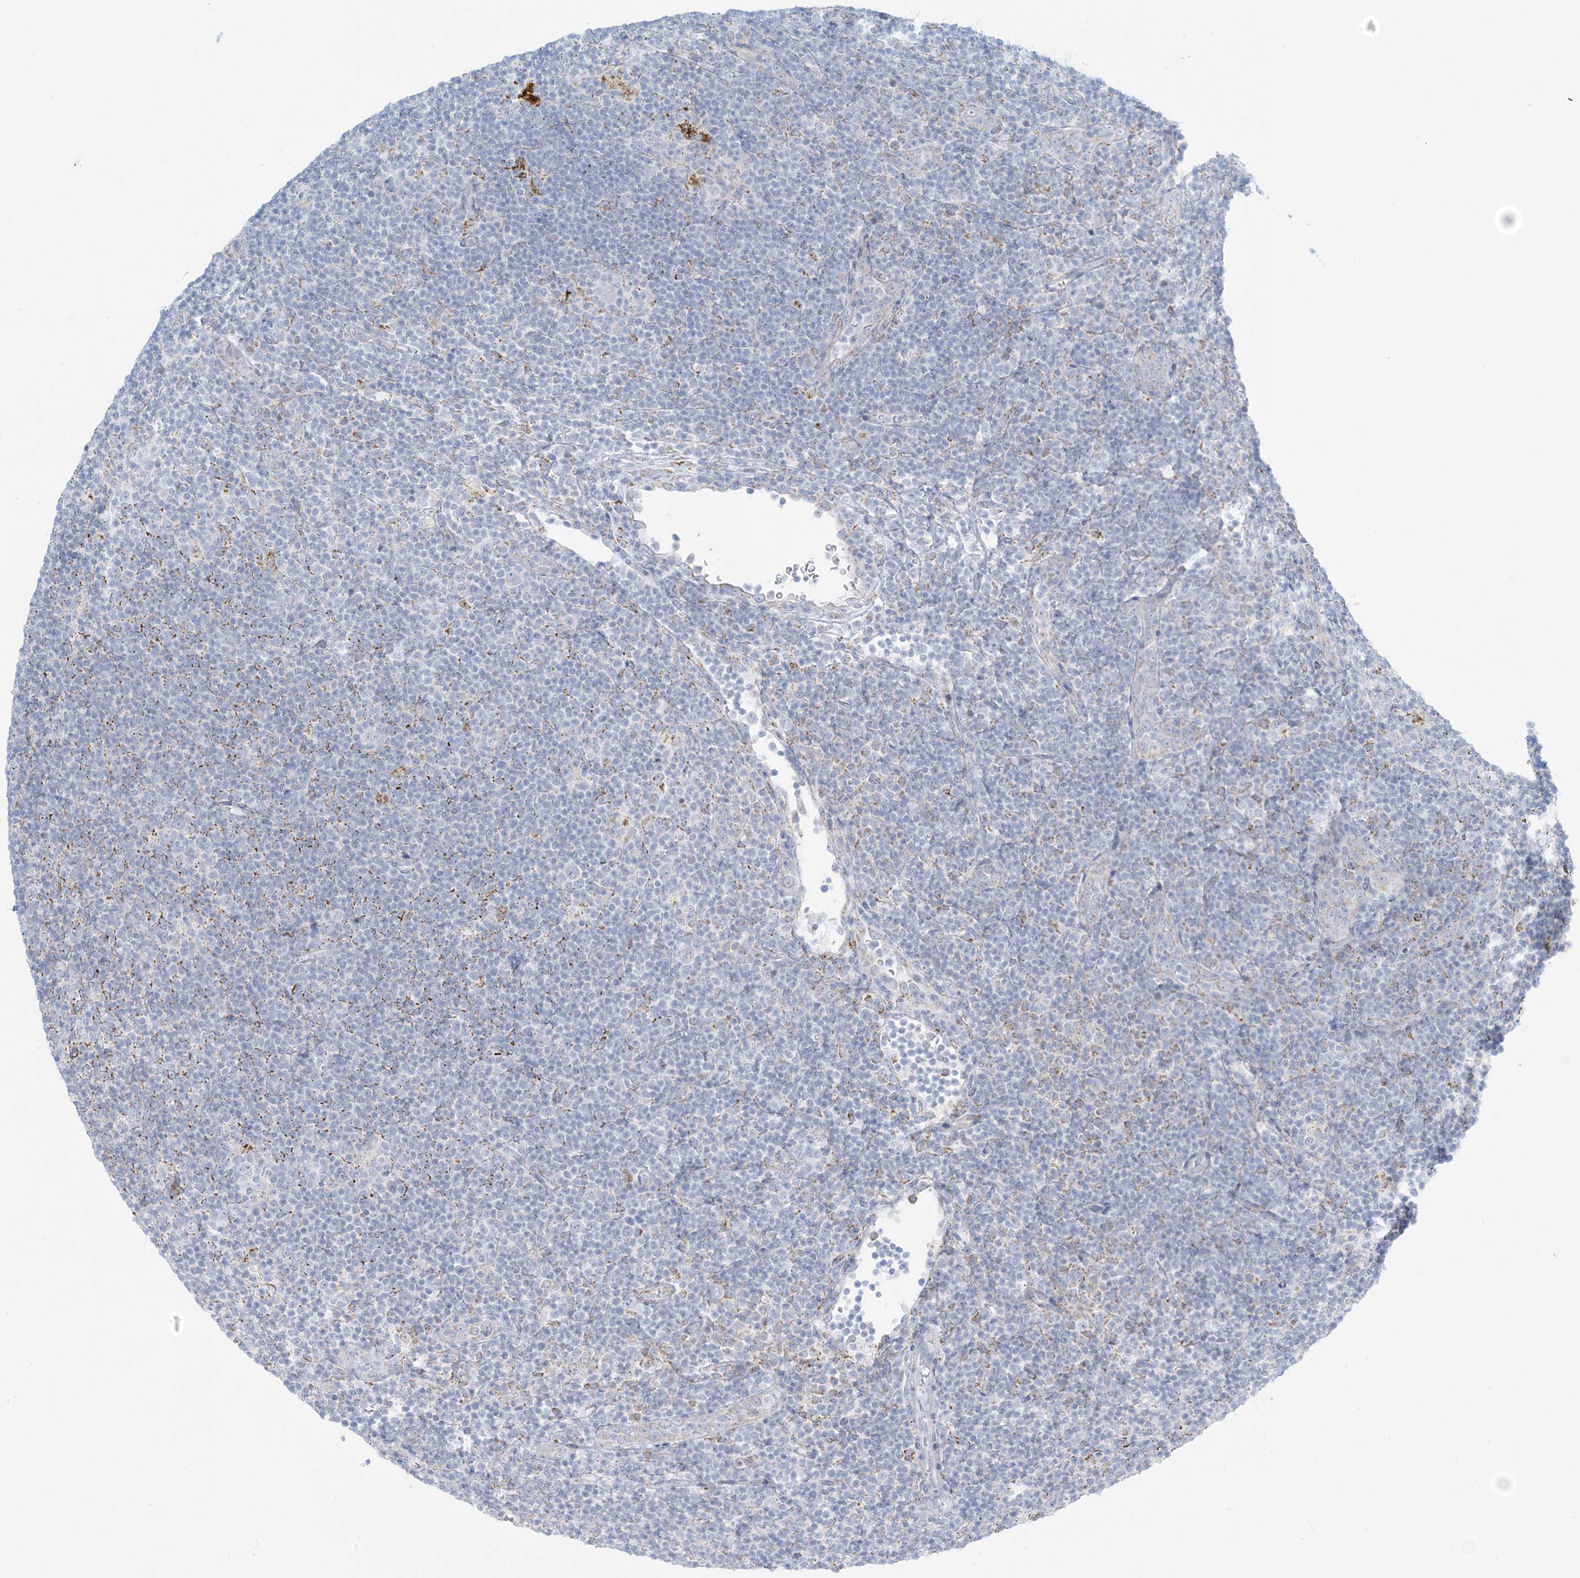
{"staining": {"intensity": "negative", "quantity": "none", "location": "none"}, "tissue": "lymphoma", "cell_type": "Tumor cells", "image_type": "cancer", "snomed": [{"axis": "morphology", "description": "Hodgkin's disease, NOS"}, {"axis": "topography", "description": "Lymph node"}], "caption": "An immunohistochemistry micrograph of Hodgkin's disease is shown. There is no staining in tumor cells of Hodgkin's disease.", "gene": "ZDHHC4", "patient": {"sex": "female", "age": 57}}